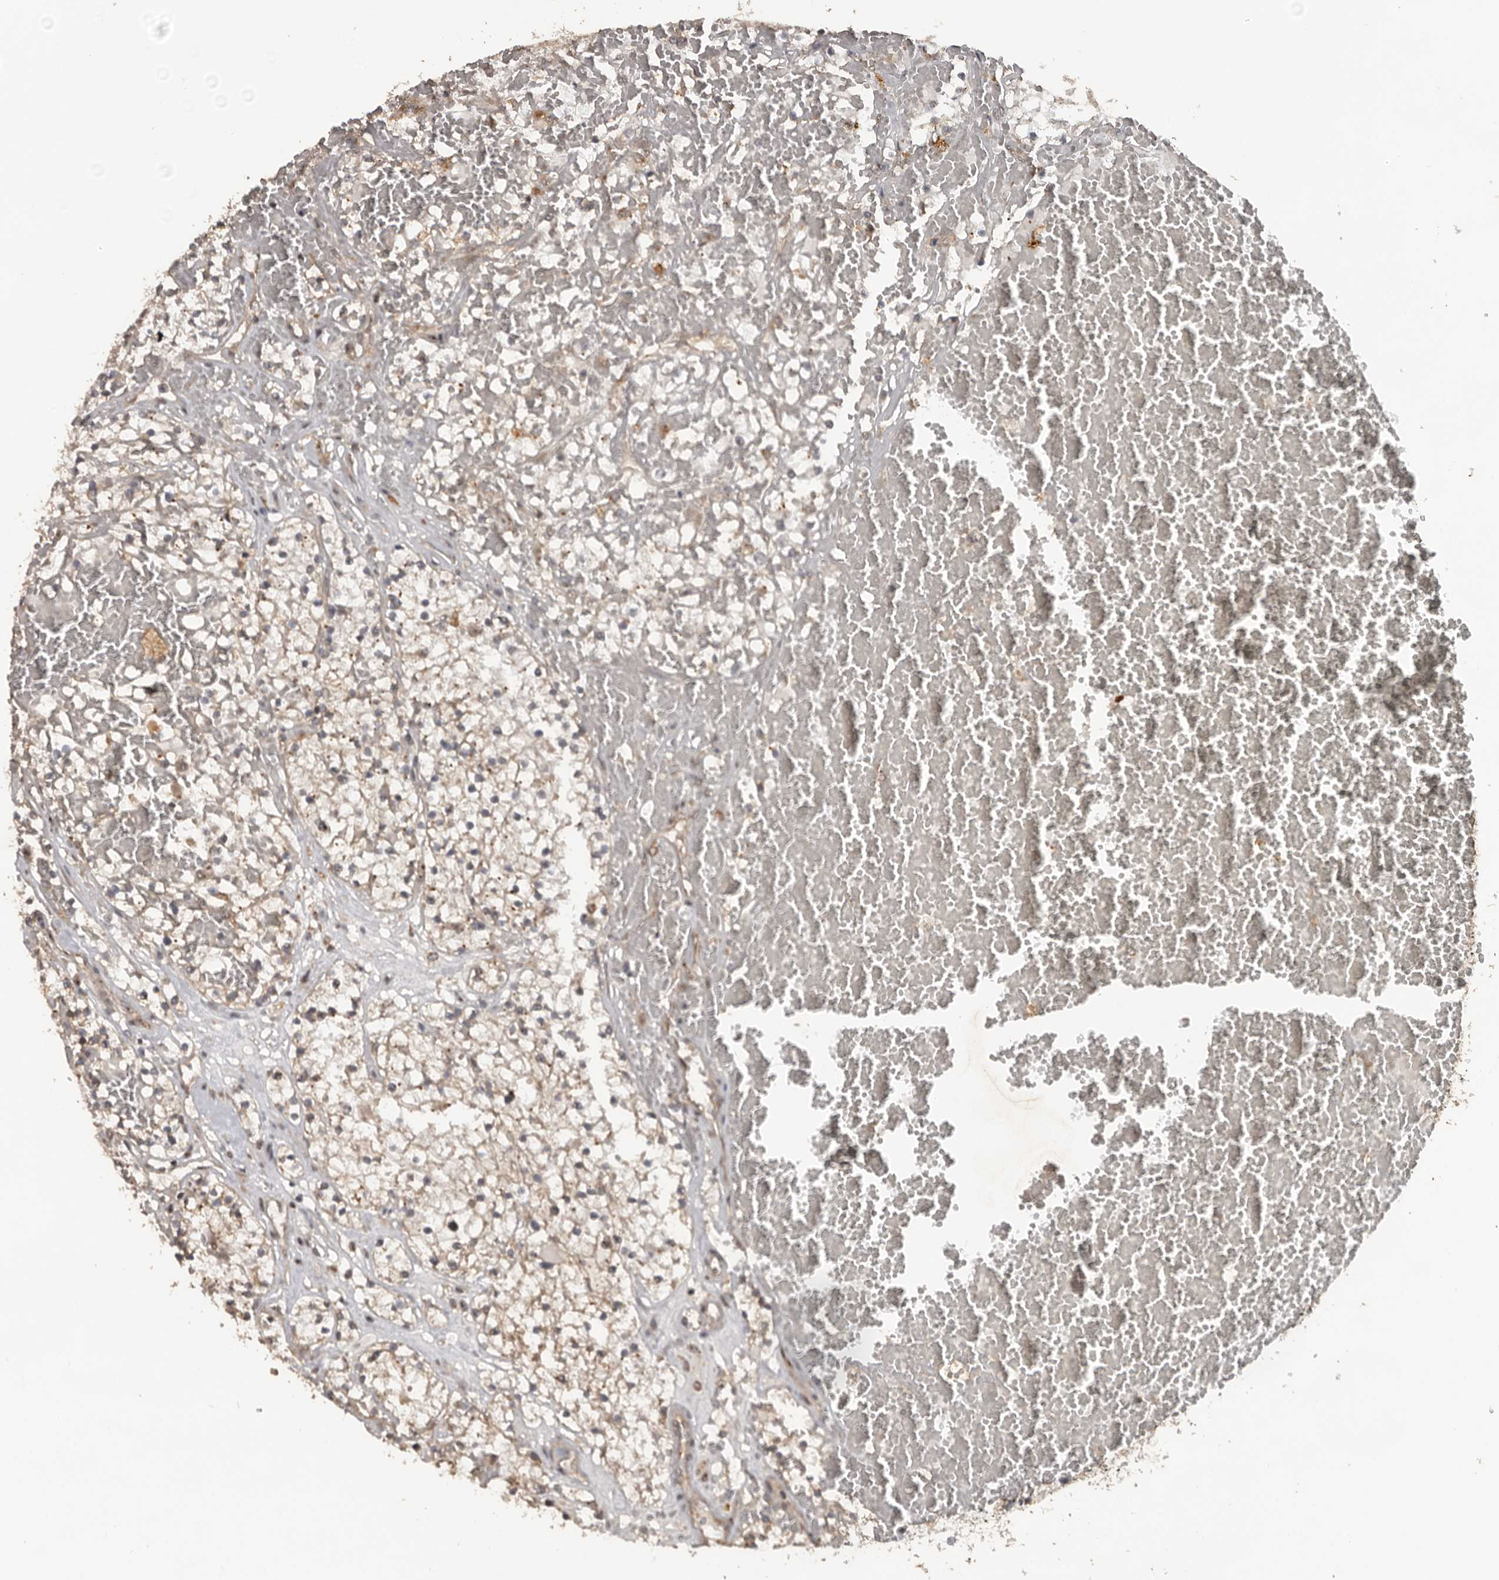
{"staining": {"intensity": "weak", "quantity": "25%-75%", "location": "cytoplasmic/membranous"}, "tissue": "renal cancer", "cell_type": "Tumor cells", "image_type": "cancer", "snomed": [{"axis": "morphology", "description": "Normal tissue, NOS"}, {"axis": "morphology", "description": "Adenocarcinoma, NOS"}, {"axis": "topography", "description": "Kidney"}], "caption": "Human renal cancer (adenocarcinoma) stained with a protein marker displays weak staining in tumor cells.", "gene": "CEP350", "patient": {"sex": "male", "age": 68}}